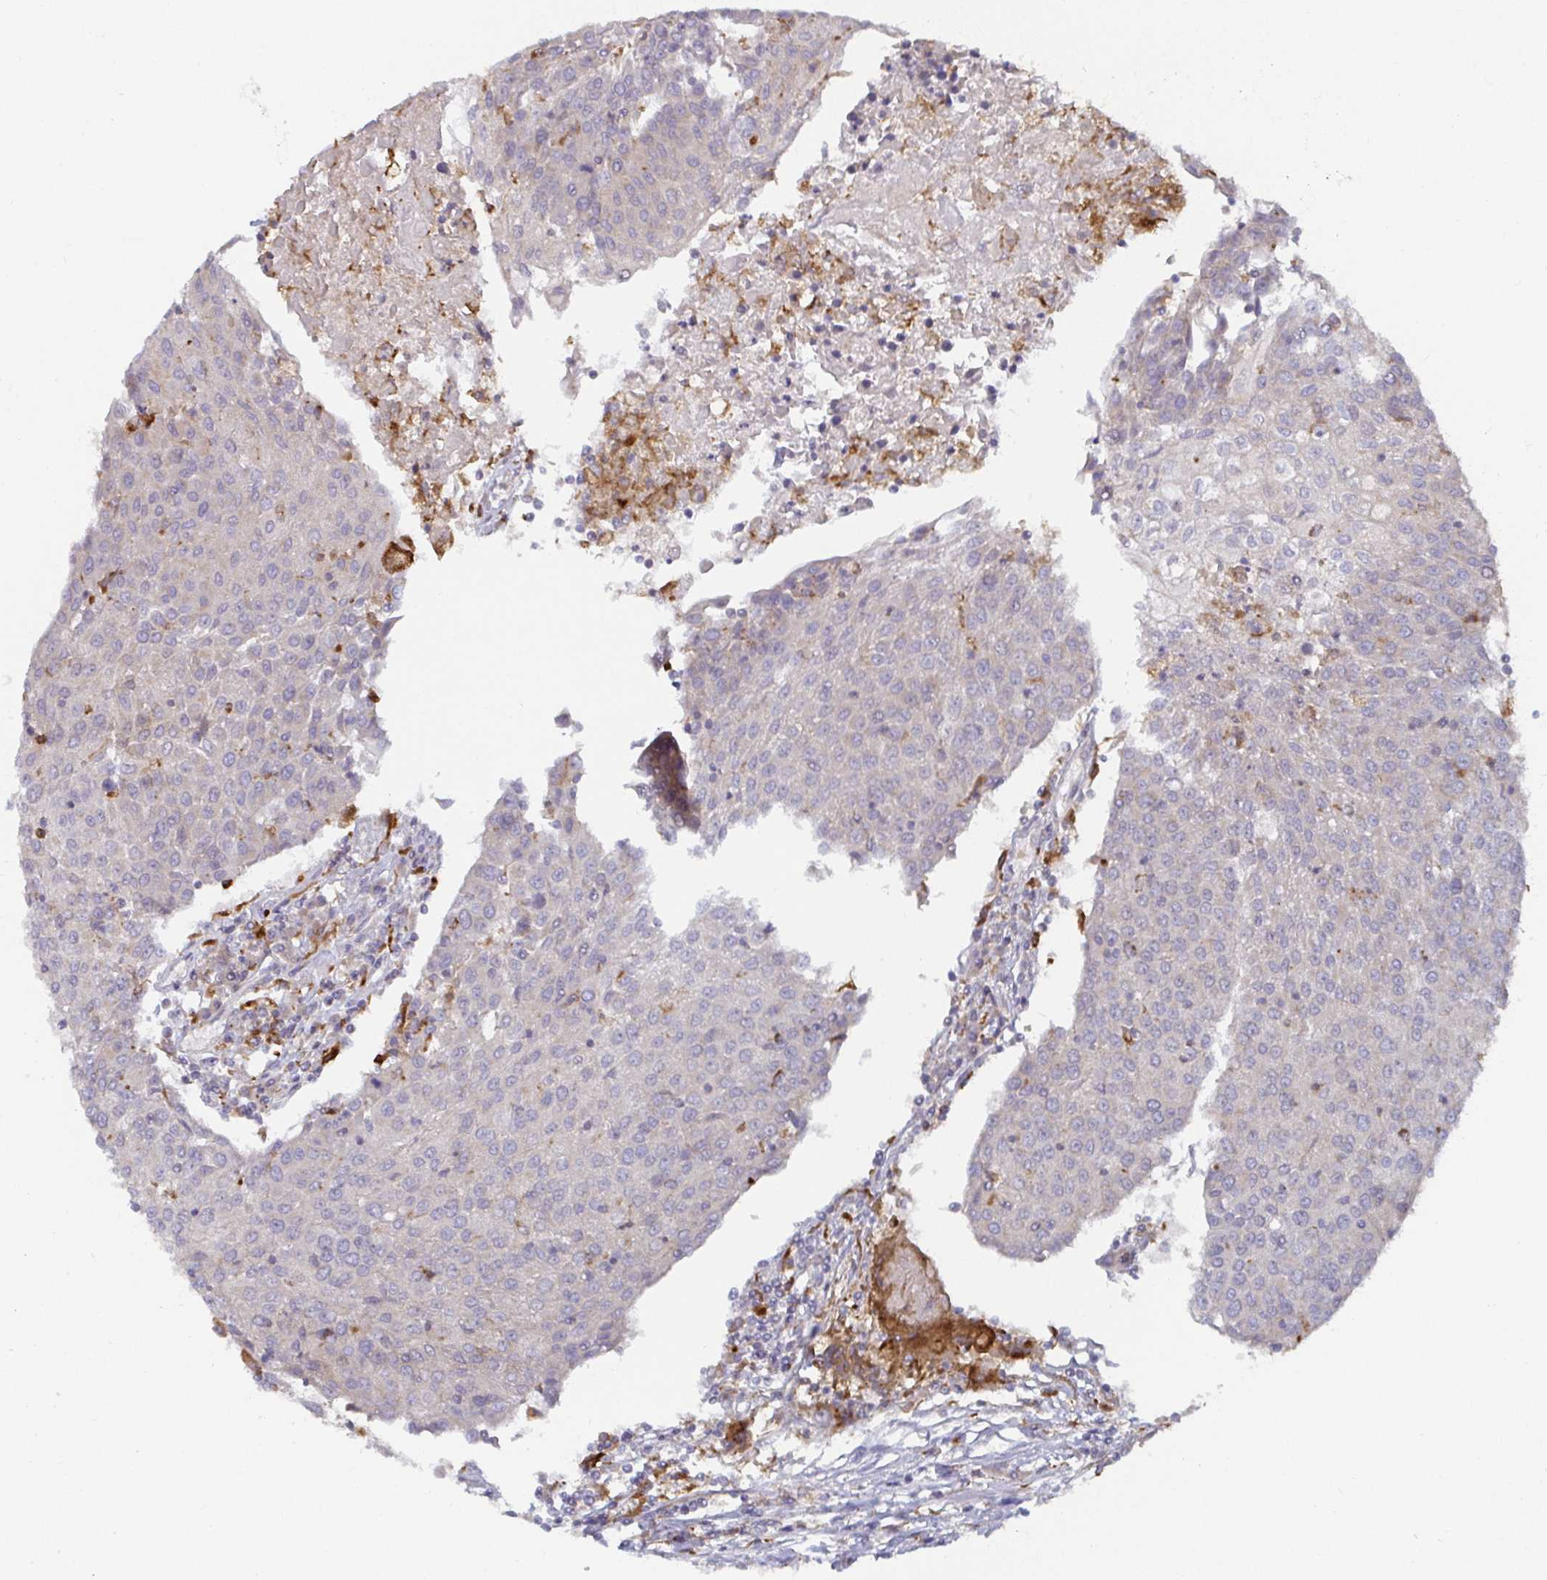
{"staining": {"intensity": "negative", "quantity": "none", "location": "none"}, "tissue": "urothelial cancer", "cell_type": "Tumor cells", "image_type": "cancer", "snomed": [{"axis": "morphology", "description": "Urothelial carcinoma, High grade"}, {"axis": "topography", "description": "Urinary bladder"}], "caption": "A photomicrograph of high-grade urothelial carcinoma stained for a protein shows no brown staining in tumor cells.", "gene": "CDH18", "patient": {"sex": "female", "age": 85}}